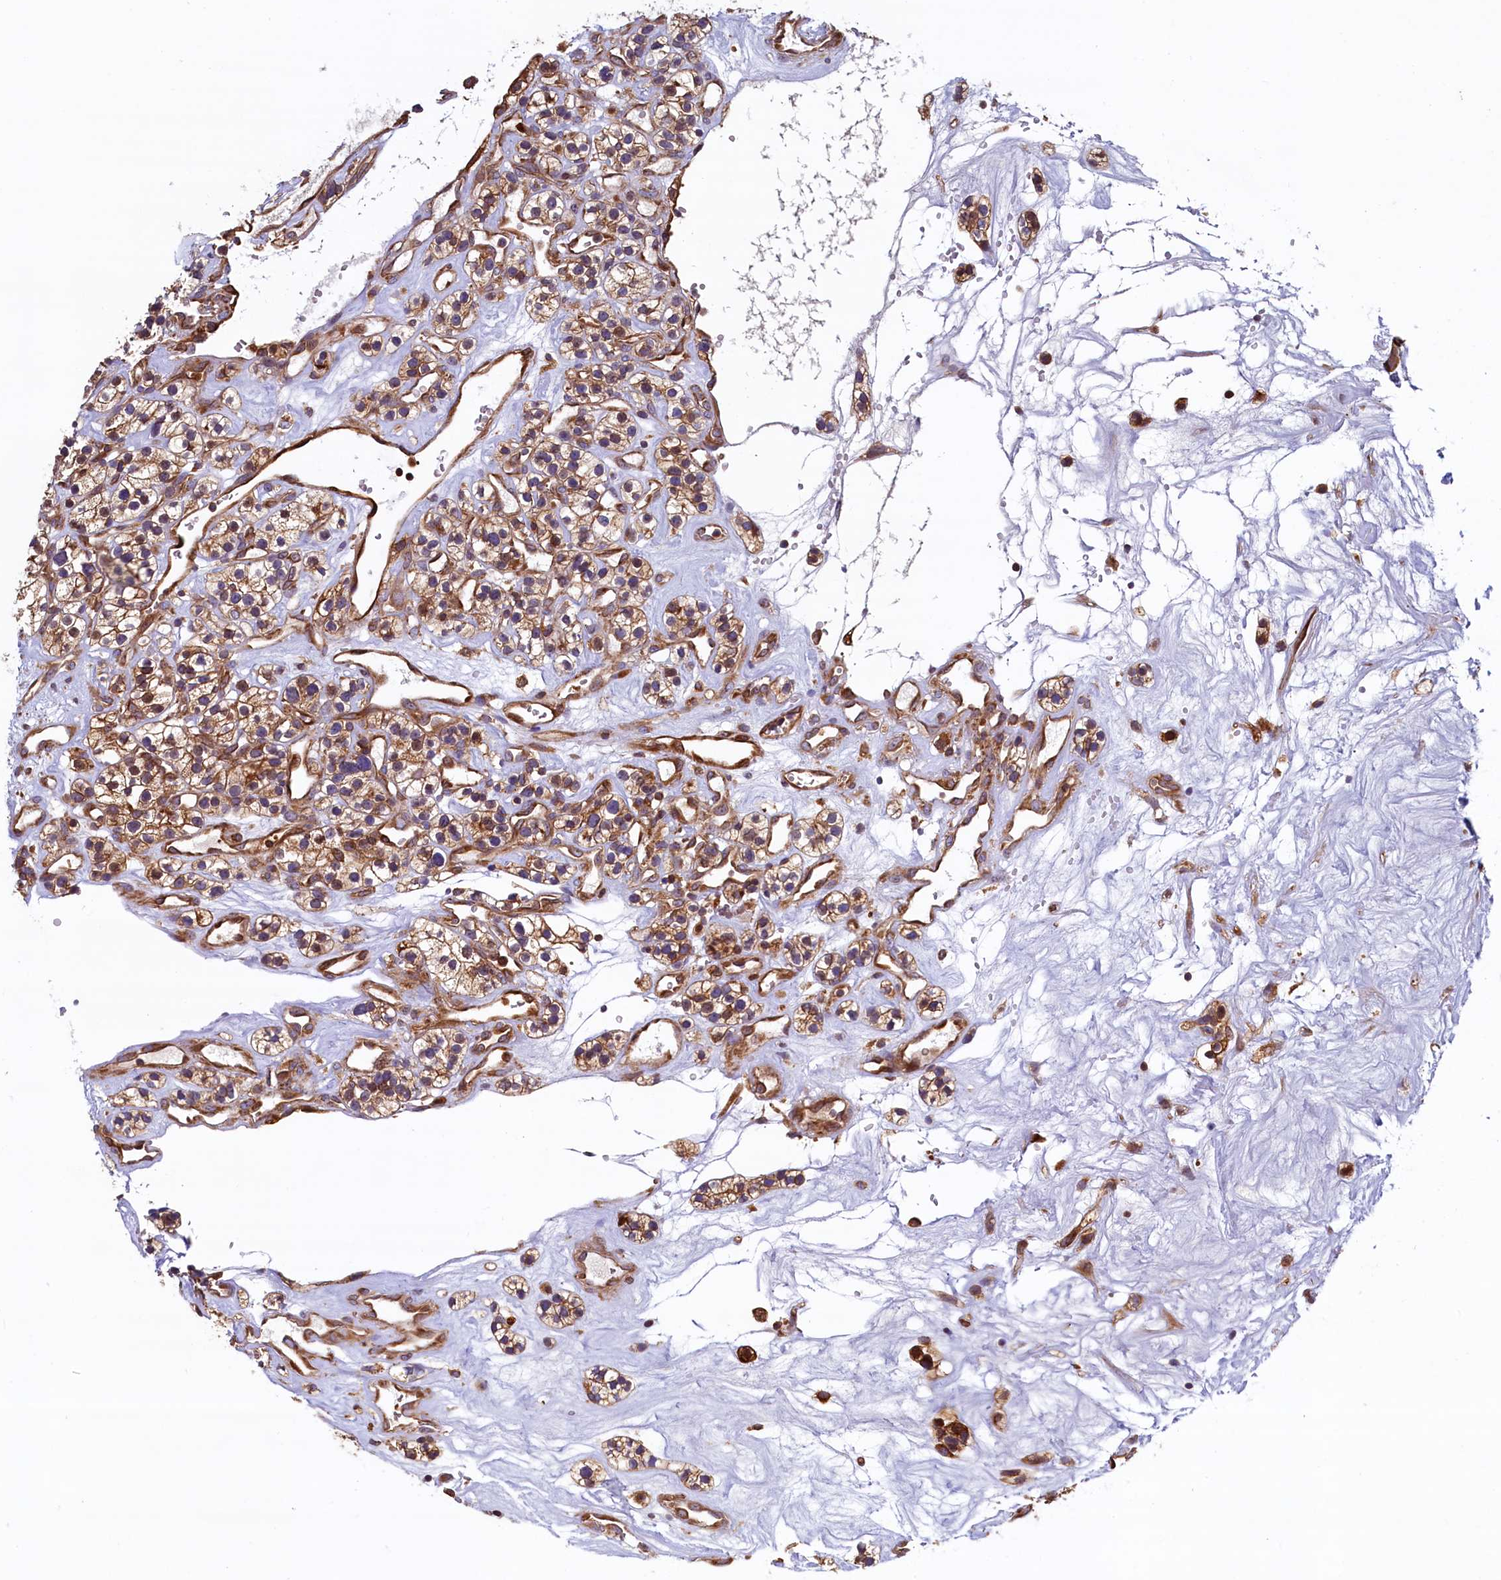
{"staining": {"intensity": "moderate", "quantity": ">75%", "location": "cytoplasmic/membranous"}, "tissue": "renal cancer", "cell_type": "Tumor cells", "image_type": "cancer", "snomed": [{"axis": "morphology", "description": "Adenocarcinoma, NOS"}, {"axis": "topography", "description": "Kidney"}], "caption": "Renal adenocarcinoma stained with DAB (3,3'-diaminobenzidine) immunohistochemistry exhibits medium levels of moderate cytoplasmic/membranous expression in about >75% of tumor cells.", "gene": "ATXN2L", "patient": {"sex": "female", "age": 57}}